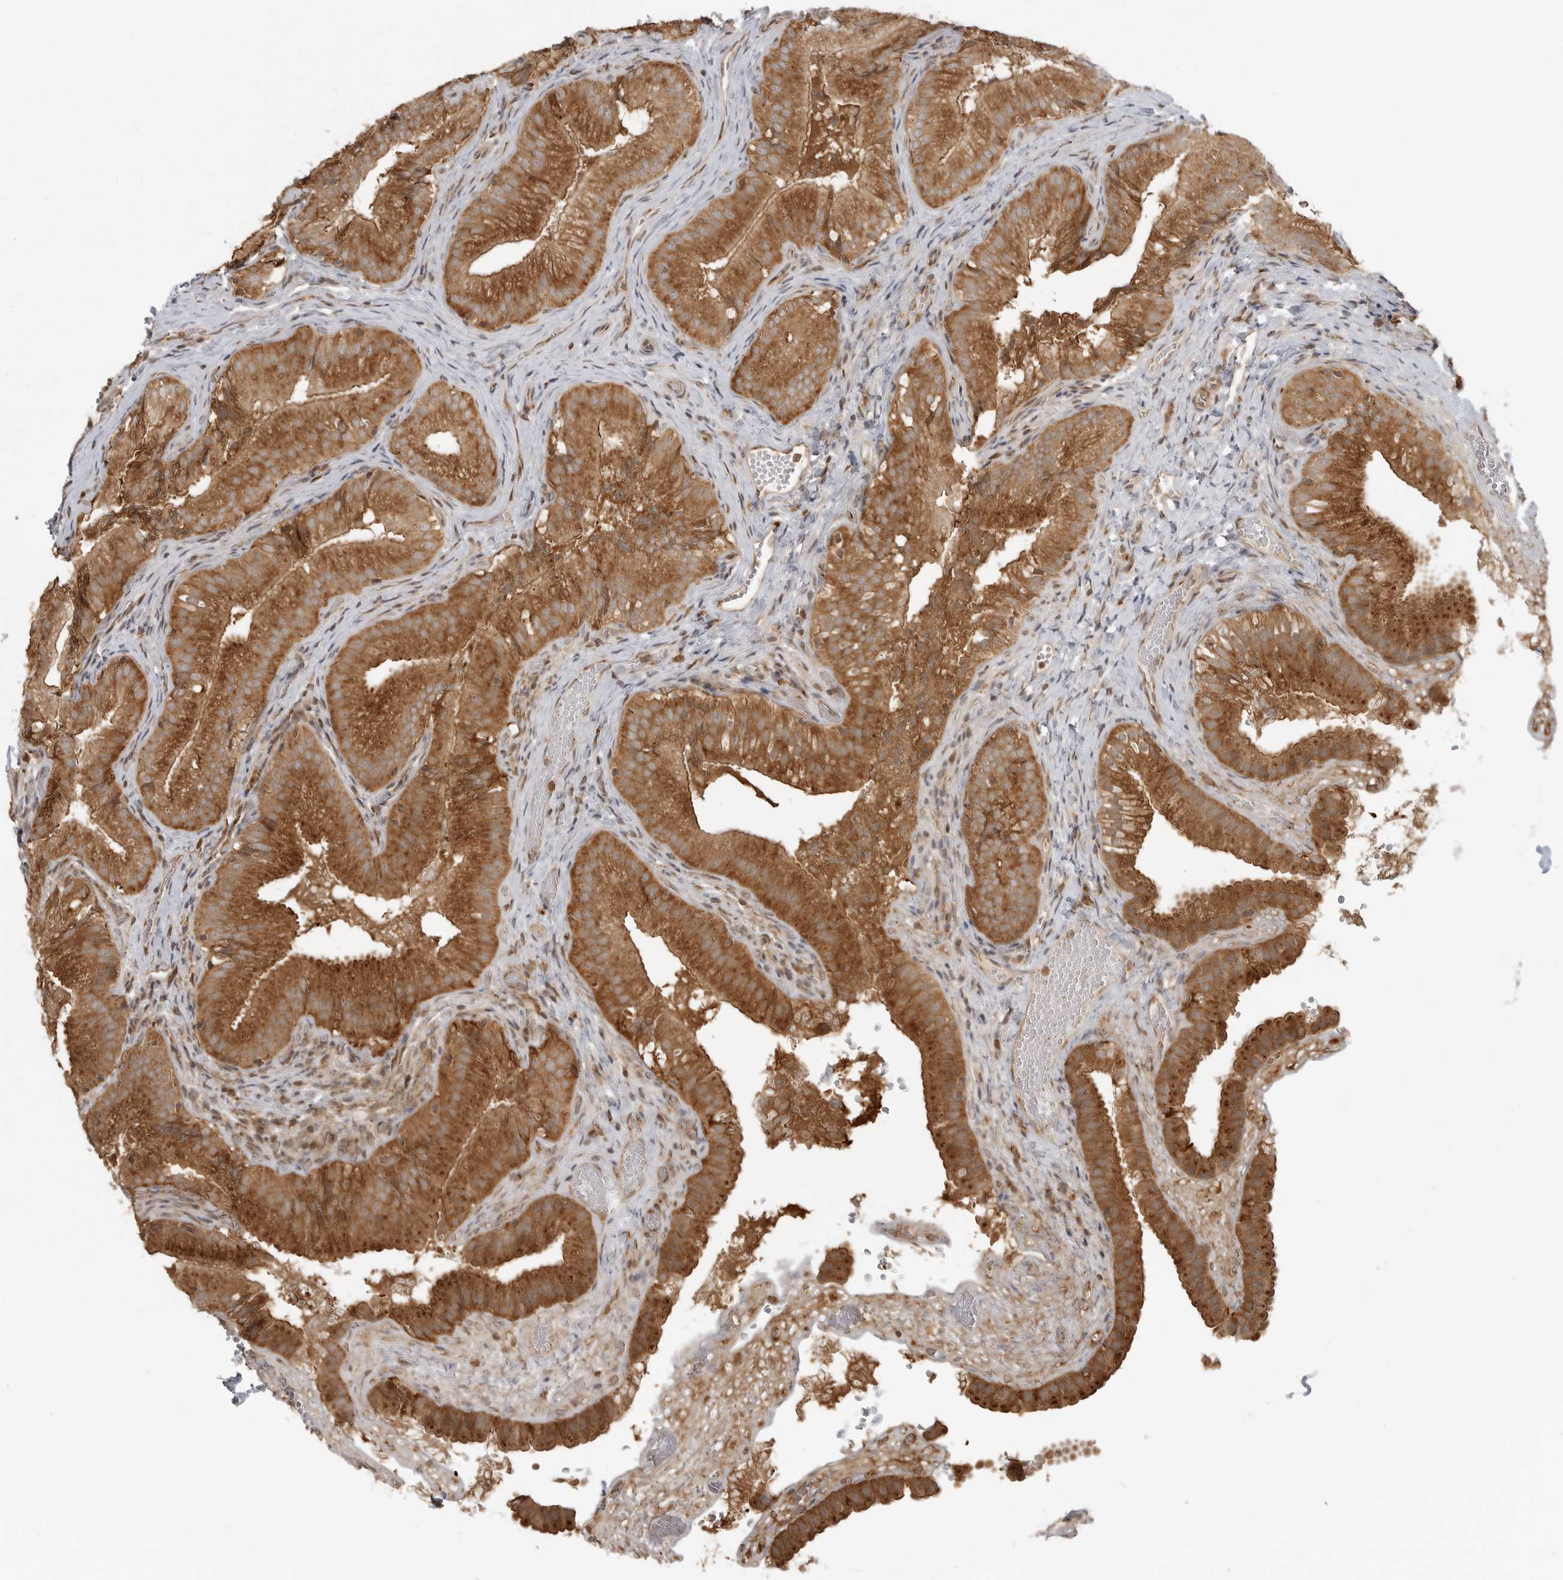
{"staining": {"intensity": "strong", "quantity": ">75%", "location": "cytoplasmic/membranous"}, "tissue": "gallbladder", "cell_type": "Glandular cells", "image_type": "normal", "snomed": [{"axis": "morphology", "description": "Normal tissue, NOS"}, {"axis": "topography", "description": "Gallbladder"}], "caption": "Gallbladder stained with DAB (3,3'-diaminobenzidine) immunohistochemistry (IHC) shows high levels of strong cytoplasmic/membranous expression in about >75% of glandular cells.", "gene": "FAT3", "patient": {"sex": "female", "age": 30}}